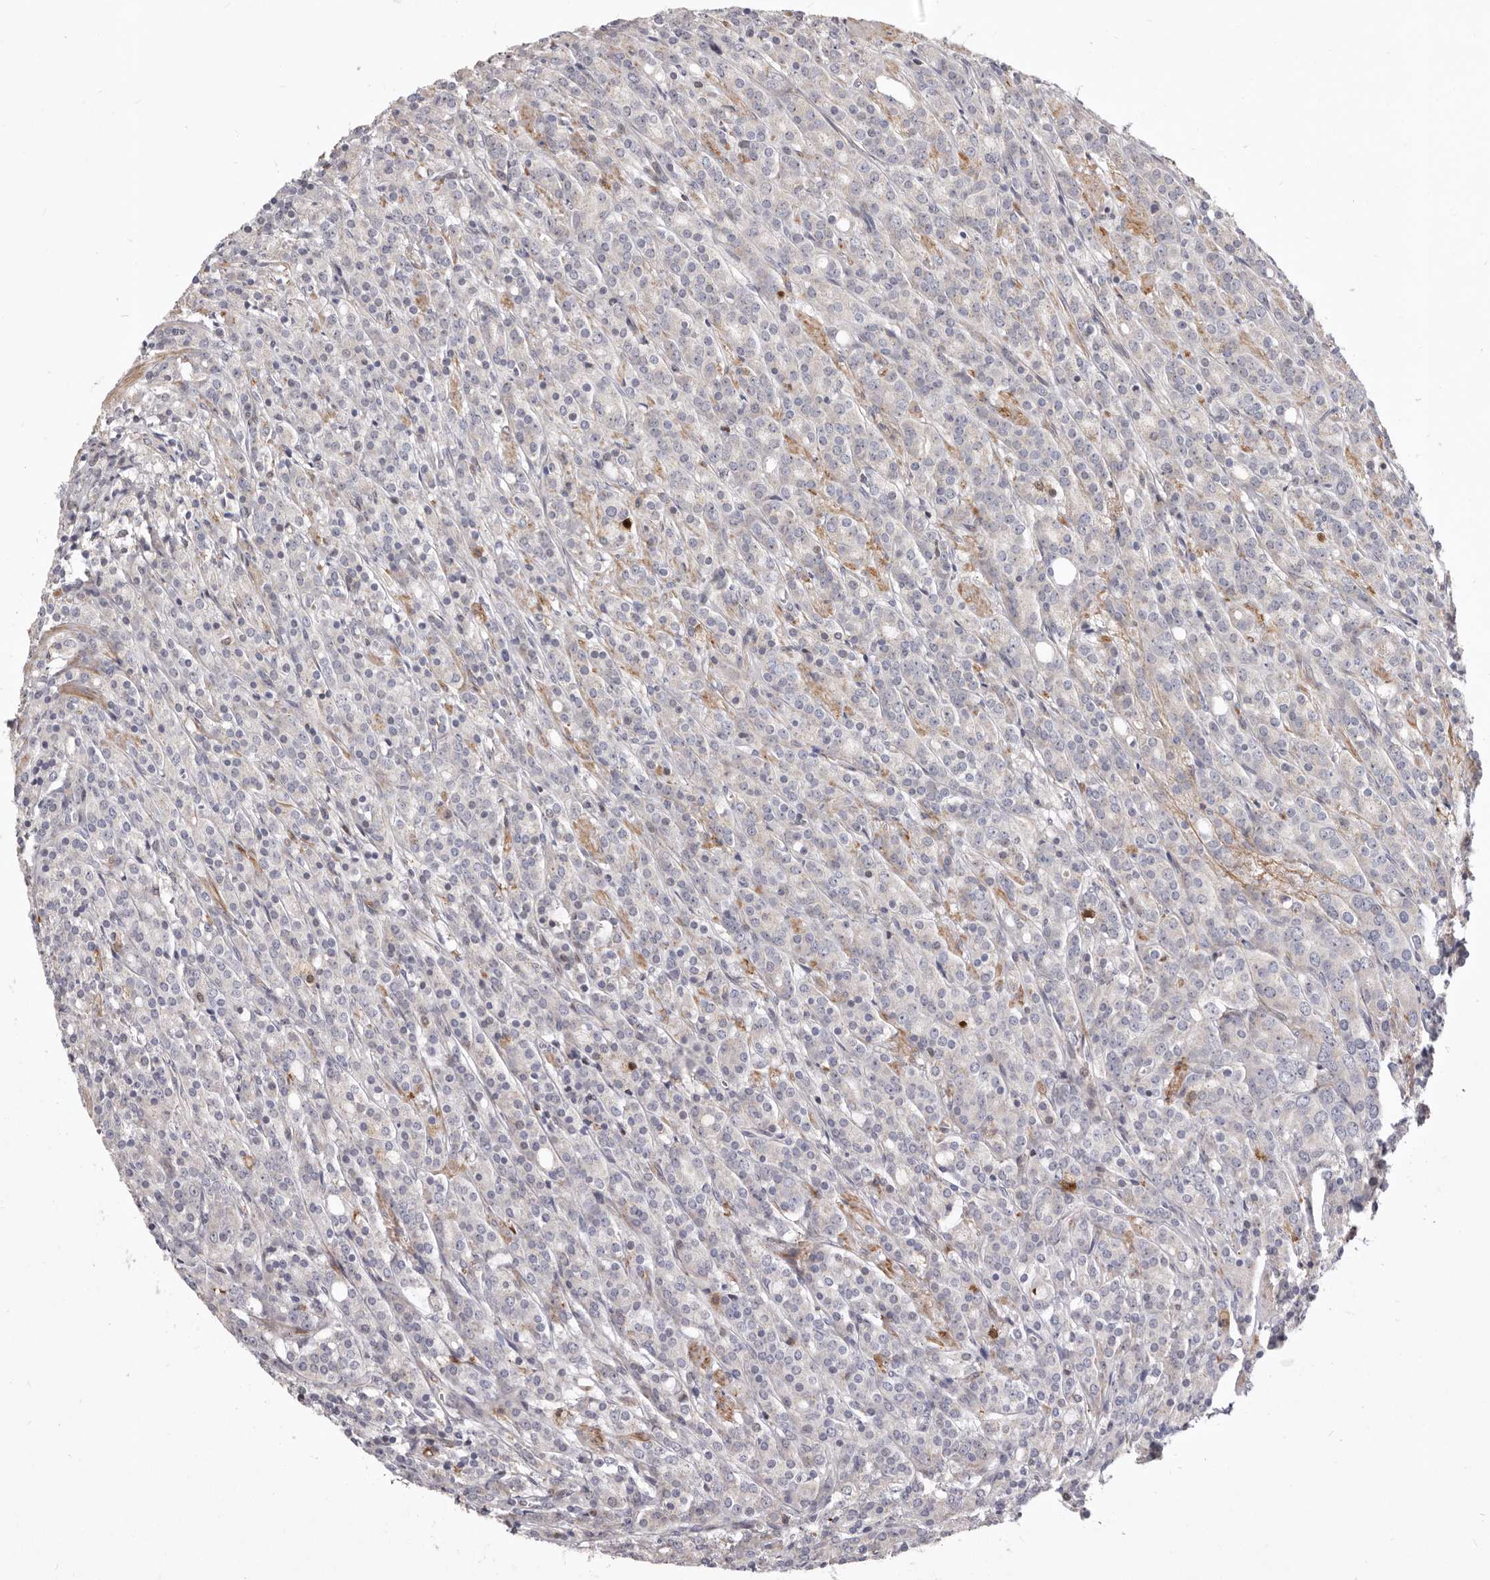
{"staining": {"intensity": "negative", "quantity": "none", "location": "none"}, "tissue": "prostate cancer", "cell_type": "Tumor cells", "image_type": "cancer", "snomed": [{"axis": "morphology", "description": "Adenocarcinoma, High grade"}, {"axis": "topography", "description": "Prostate"}], "caption": "There is no significant positivity in tumor cells of adenocarcinoma (high-grade) (prostate).", "gene": "NUBPL", "patient": {"sex": "male", "age": 62}}